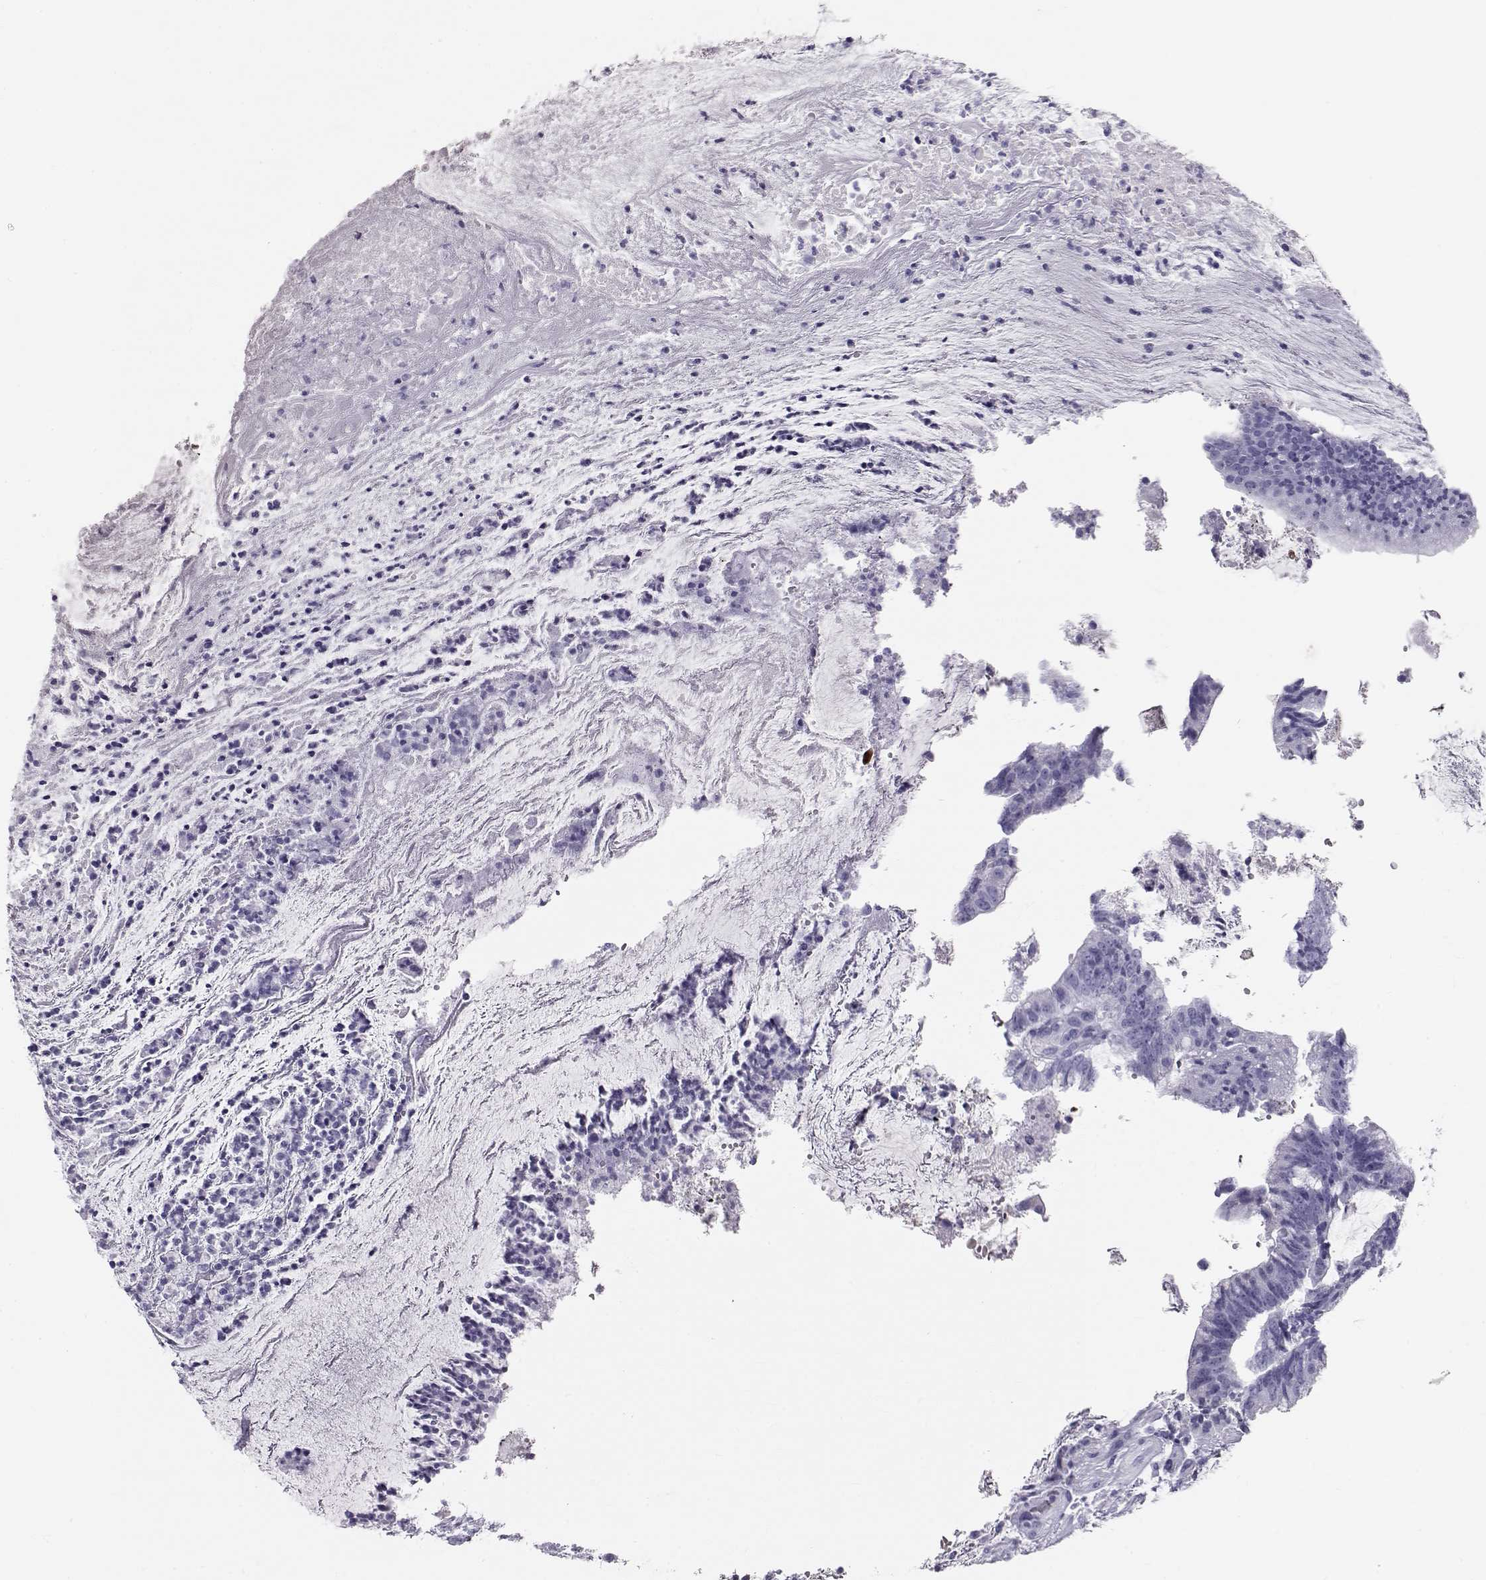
{"staining": {"intensity": "negative", "quantity": "none", "location": "none"}, "tissue": "colorectal cancer", "cell_type": "Tumor cells", "image_type": "cancer", "snomed": [{"axis": "morphology", "description": "Adenocarcinoma, NOS"}, {"axis": "topography", "description": "Colon"}], "caption": "This is an immunohistochemistry (IHC) histopathology image of colorectal cancer (adenocarcinoma). There is no expression in tumor cells.", "gene": "RD3", "patient": {"sex": "female", "age": 43}}